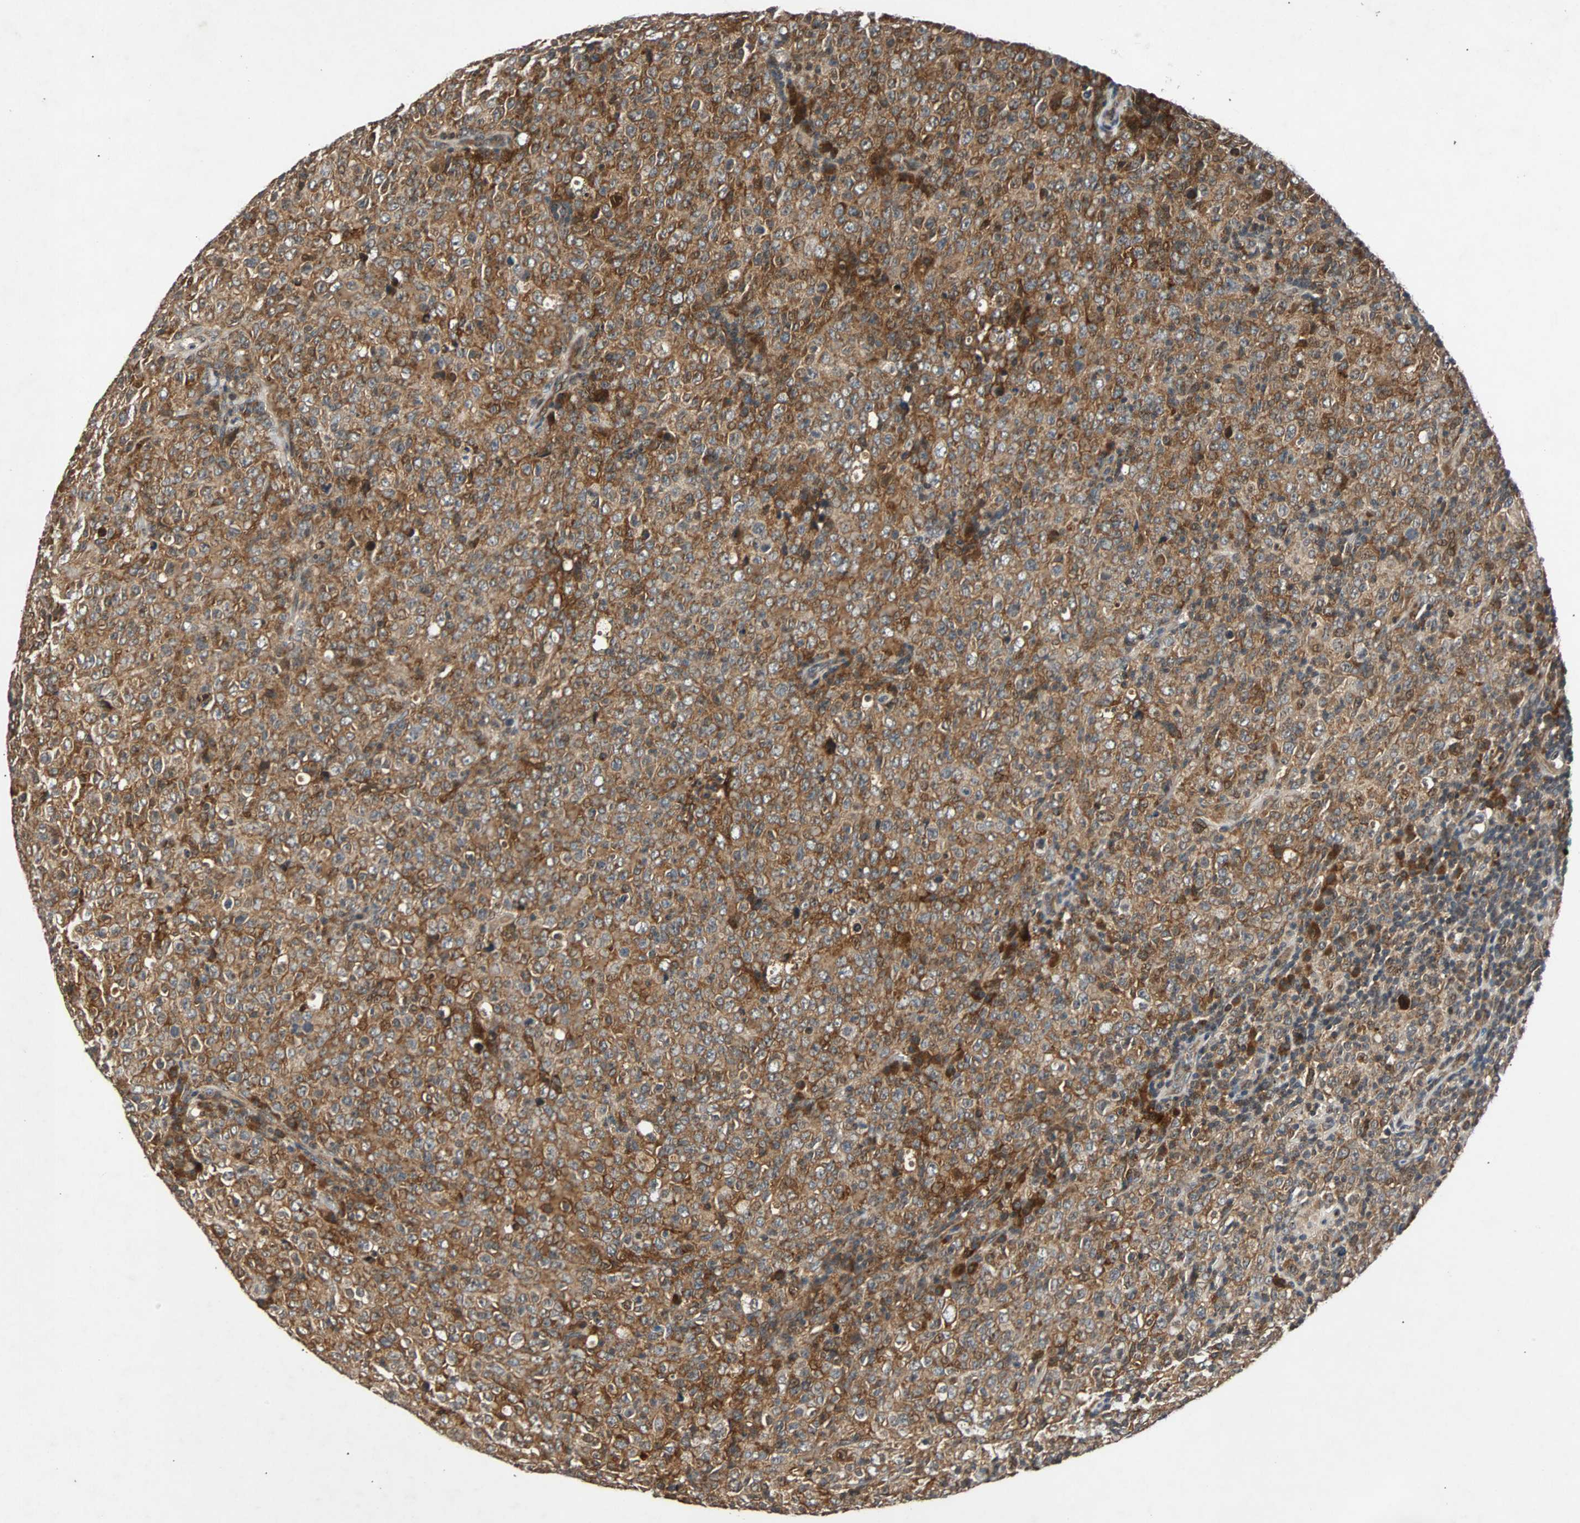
{"staining": {"intensity": "strong", "quantity": ">75%", "location": "cytoplasmic/membranous"}, "tissue": "lymphoma", "cell_type": "Tumor cells", "image_type": "cancer", "snomed": [{"axis": "morphology", "description": "Malignant lymphoma, non-Hodgkin's type, High grade"}, {"axis": "topography", "description": "Tonsil"}], "caption": "High-grade malignant lymphoma, non-Hodgkin's type stained for a protein (brown) demonstrates strong cytoplasmic/membranous positive expression in about >75% of tumor cells.", "gene": "USP31", "patient": {"sex": "female", "age": 36}}